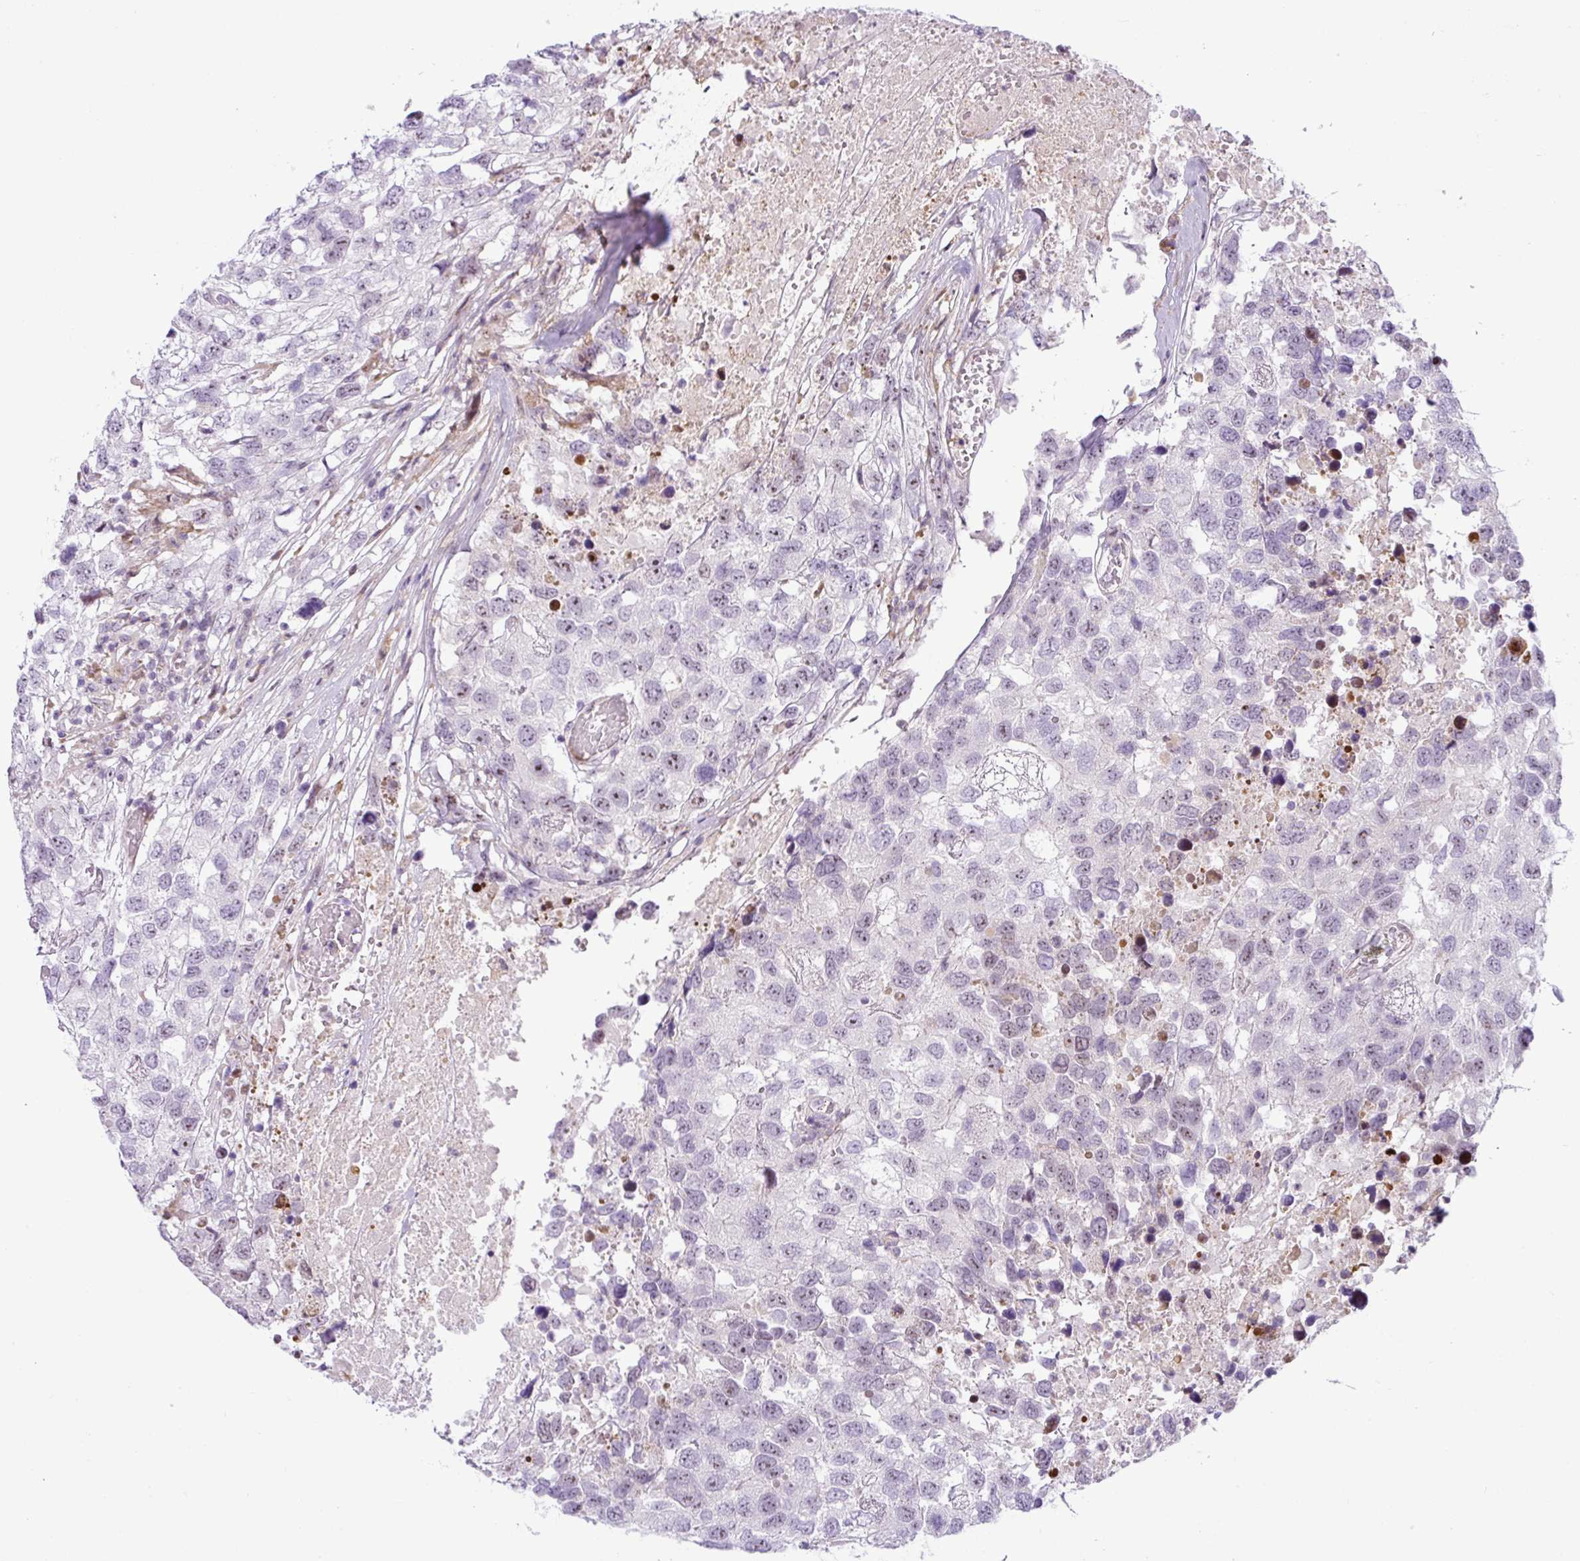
{"staining": {"intensity": "moderate", "quantity": "<25%", "location": "nuclear"}, "tissue": "testis cancer", "cell_type": "Tumor cells", "image_type": "cancer", "snomed": [{"axis": "morphology", "description": "Carcinoma, Embryonal, NOS"}, {"axis": "topography", "description": "Testis"}], "caption": "Testis cancer (embryonal carcinoma) stained with IHC displays moderate nuclear expression in approximately <25% of tumor cells.", "gene": "NDUFB2", "patient": {"sex": "male", "age": 83}}